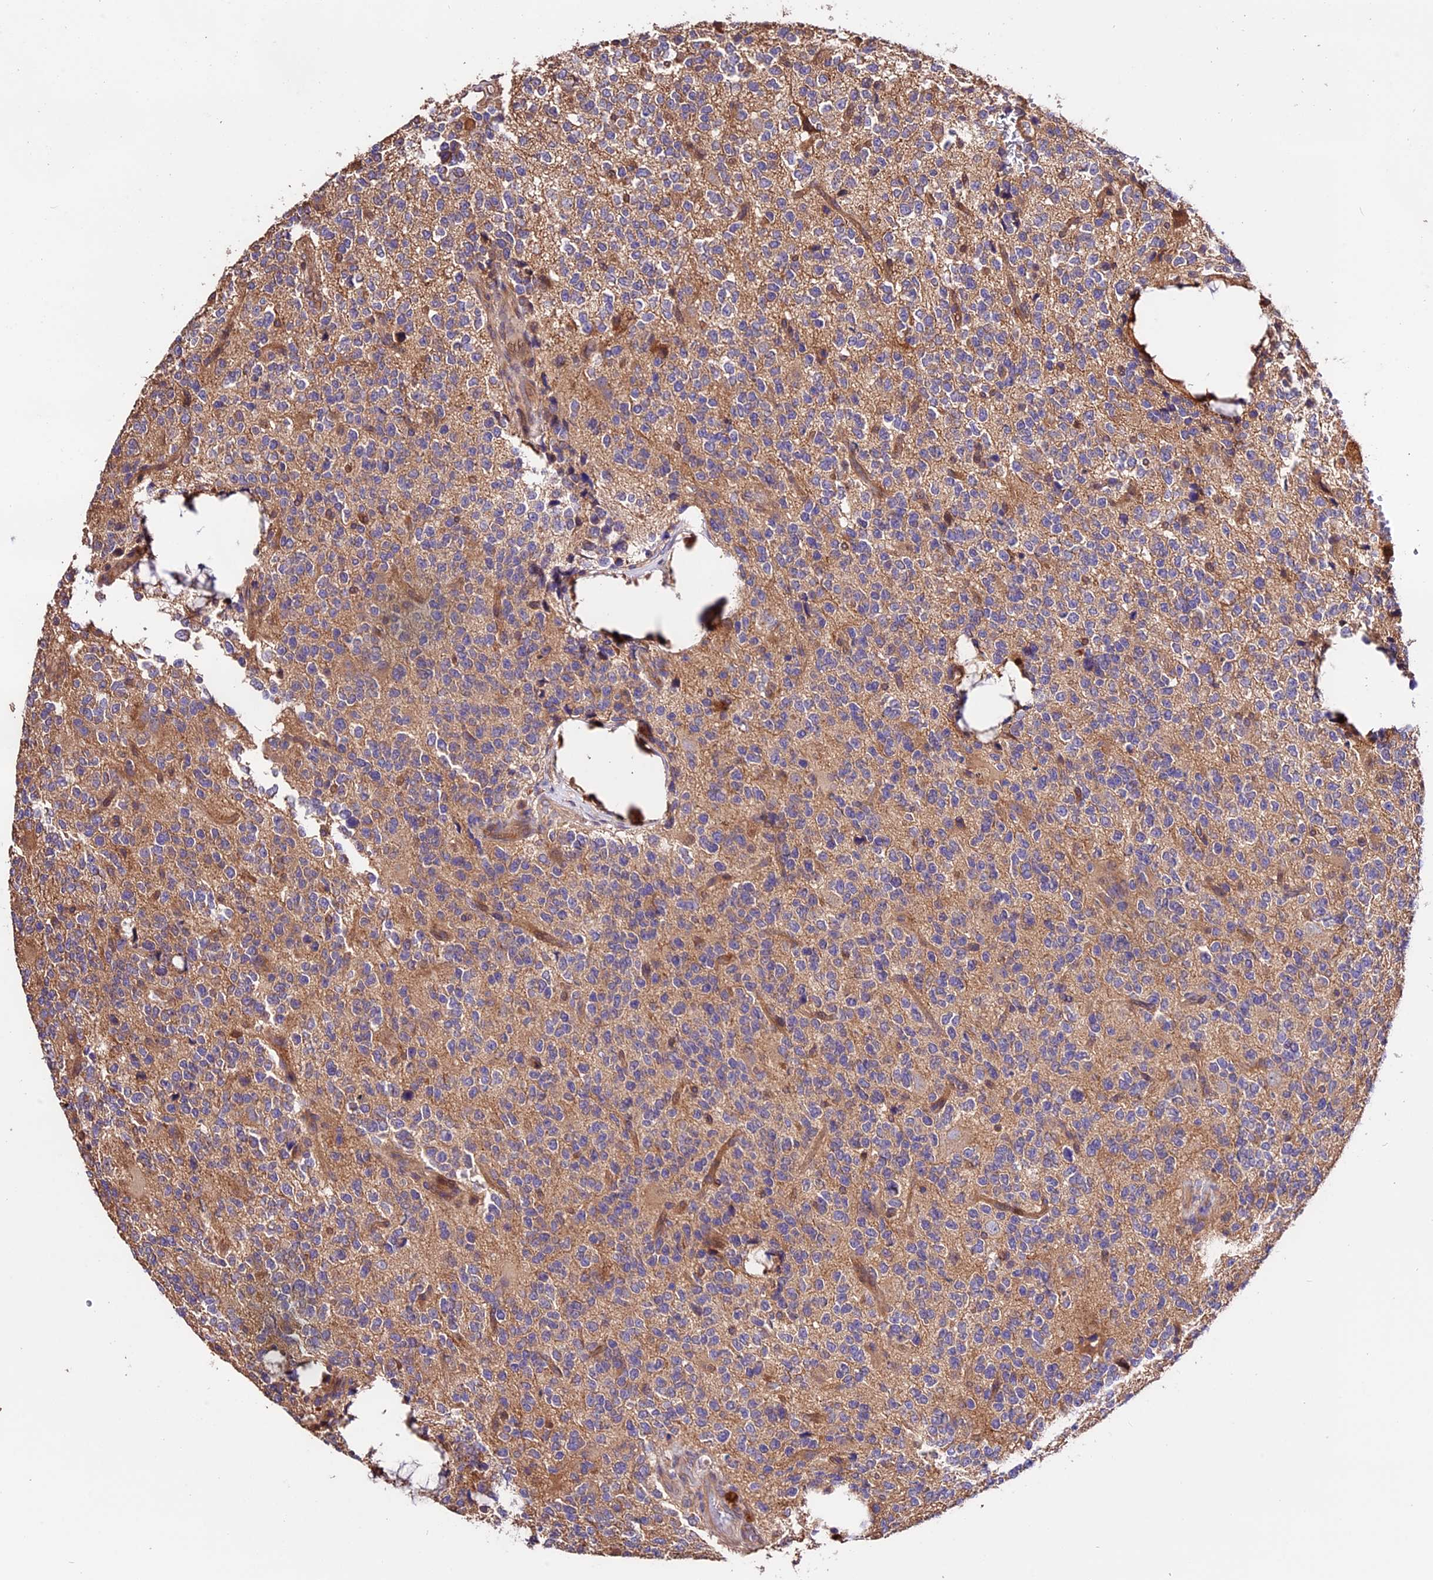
{"staining": {"intensity": "negative", "quantity": "none", "location": "none"}, "tissue": "glioma", "cell_type": "Tumor cells", "image_type": "cancer", "snomed": [{"axis": "morphology", "description": "Glioma, malignant, High grade"}, {"axis": "topography", "description": "Brain"}], "caption": "Protein analysis of malignant glioma (high-grade) exhibits no significant staining in tumor cells.", "gene": "CES3", "patient": {"sex": "female", "age": 62}}